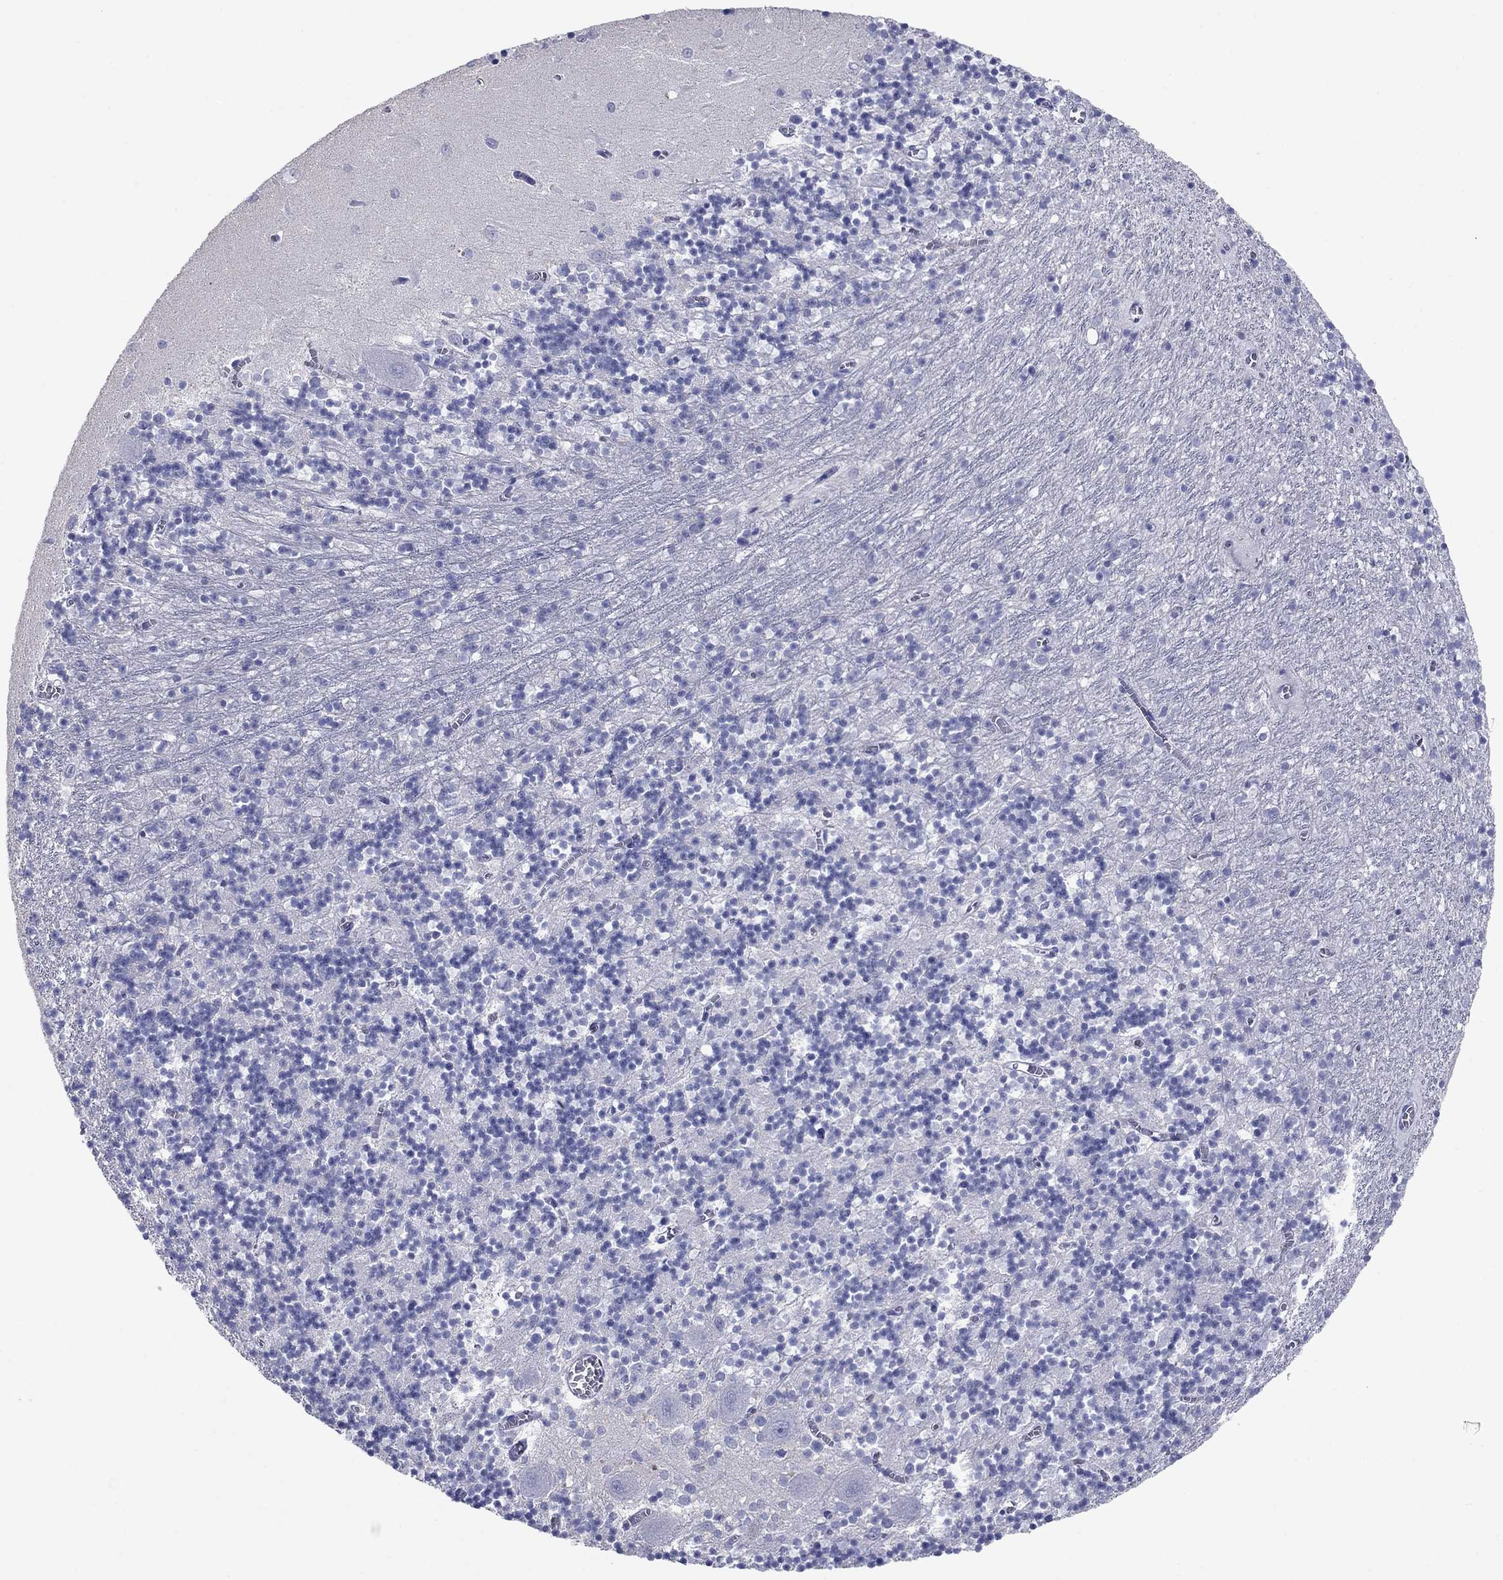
{"staining": {"intensity": "negative", "quantity": "none", "location": "none"}, "tissue": "cerebellum", "cell_type": "Cells in granular layer", "image_type": "normal", "snomed": [{"axis": "morphology", "description": "Normal tissue, NOS"}, {"axis": "topography", "description": "Cerebellum"}], "caption": "Immunohistochemistry histopathology image of unremarkable cerebellum: cerebellum stained with DAB shows no significant protein expression in cells in granular layer.", "gene": "ATP4A", "patient": {"sex": "female", "age": 64}}